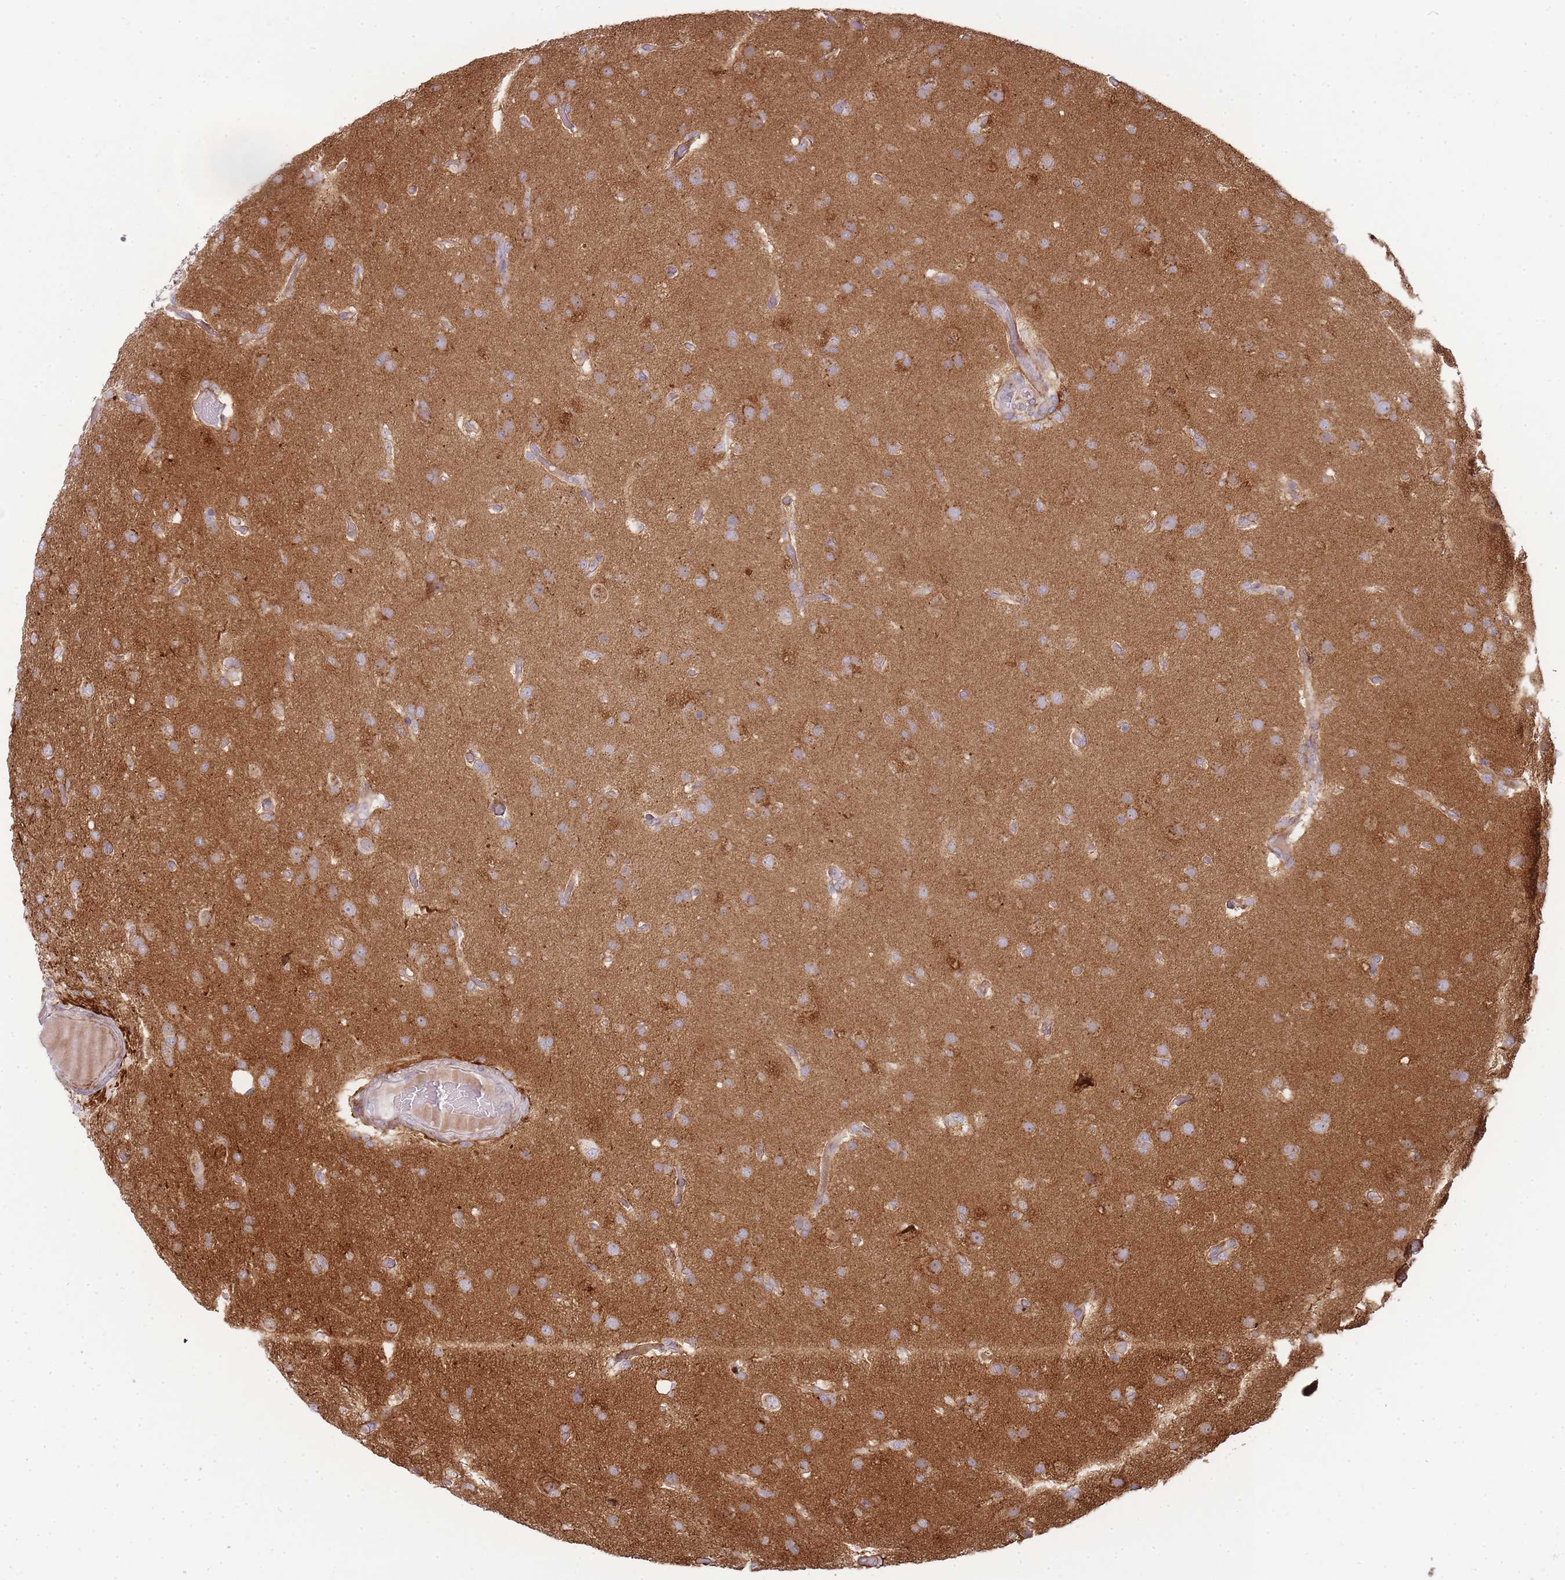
{"staining": {"intensity": "negative", "quantity": "none", "location": "none"}, "tissue": "glioma", "cell_type": "Tumor cells", "image_type": "cancer", "snomed": [{"axis": "morphology", "description": "Glioma, malignant, High grade"}, {"axis": "topography", "description": "Brain"}], "caption": "Tumor cells are negative for brown protein staining in glioma.", "gene": "PPP3R2", "patient": {"sex": "female", "age": 74}}